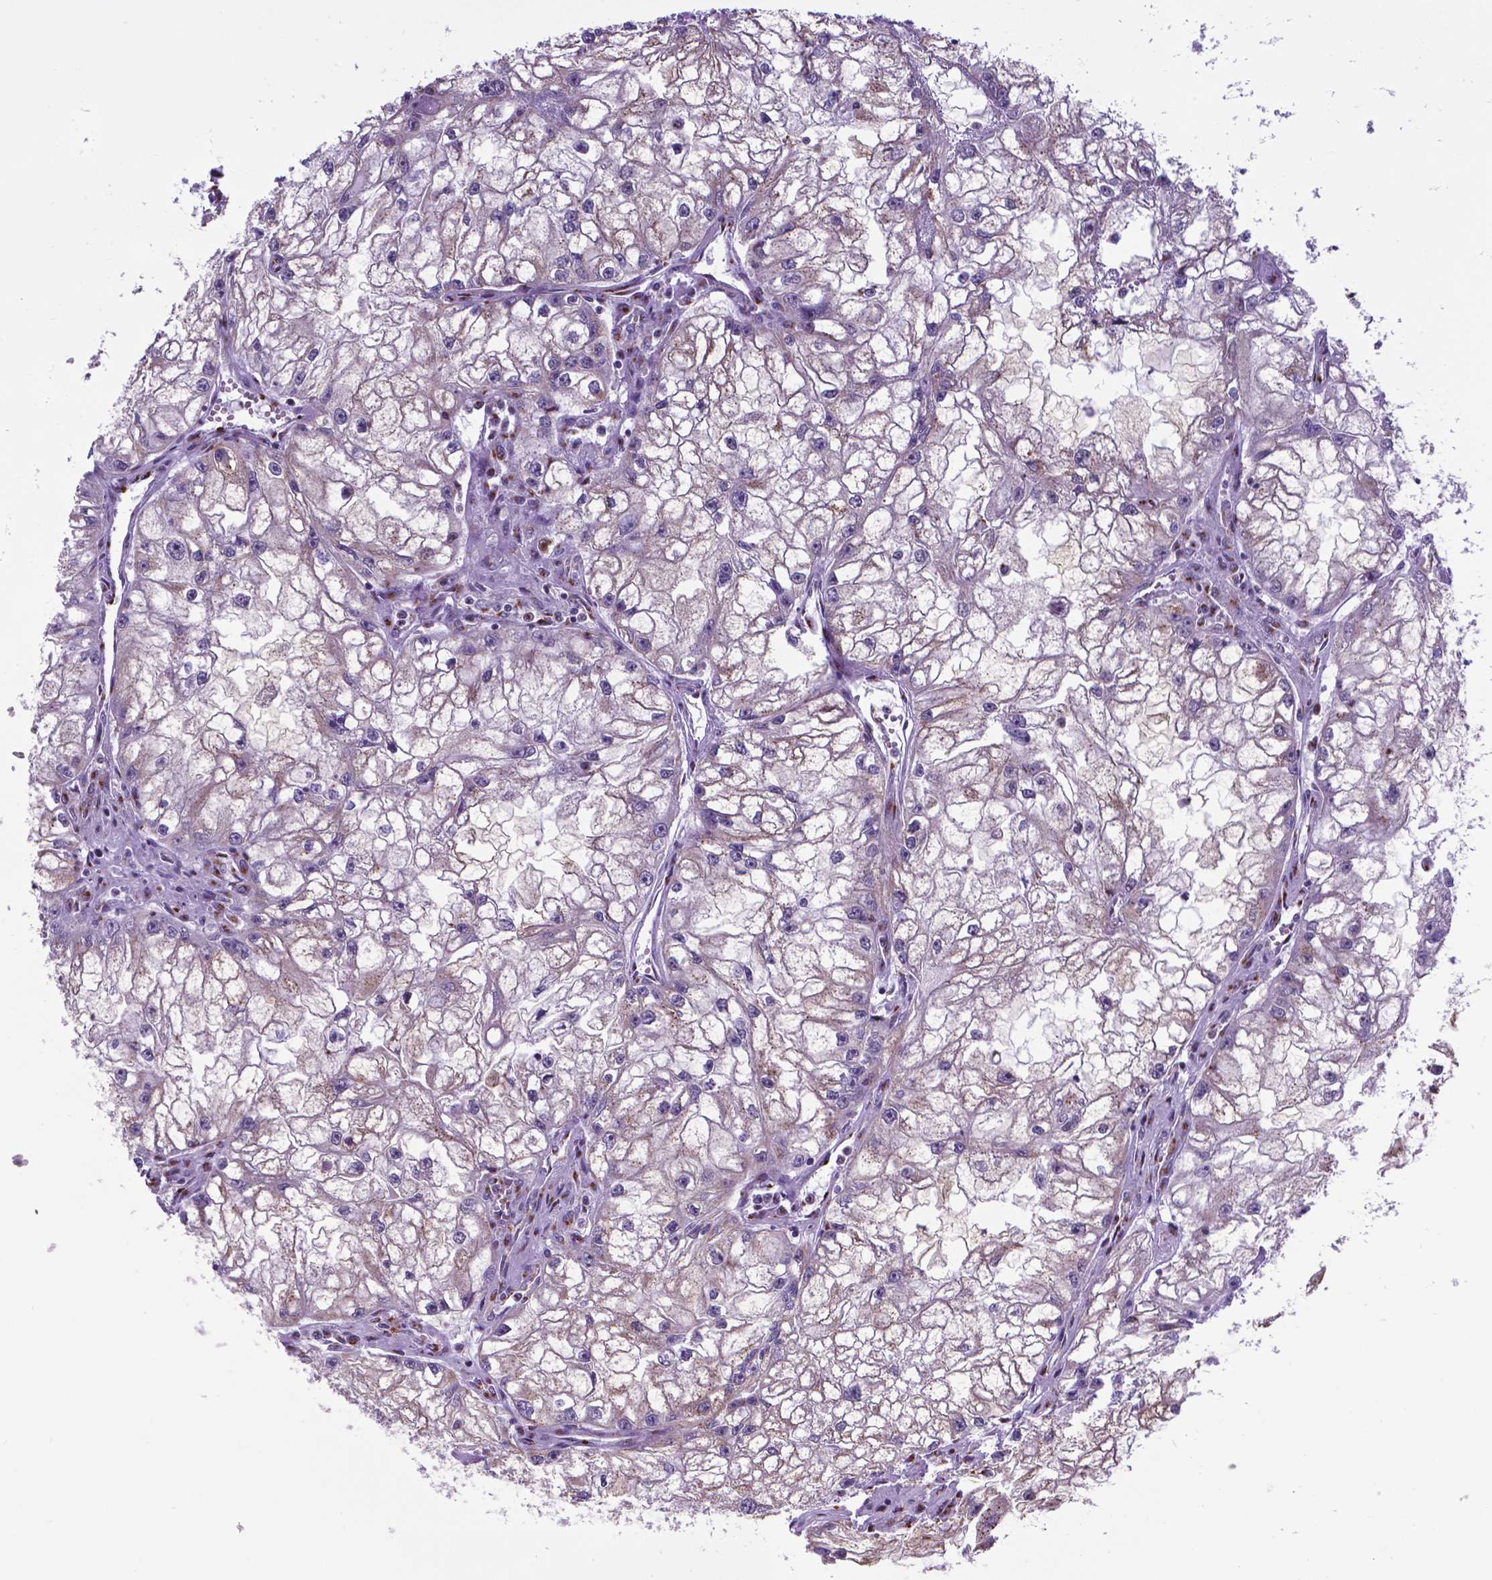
{"staining": {"intensity": "negative", "quantity": "none", "location": "none"}, "tissue": "renal cancer", "cell_type": "Tumor cells", "image_type": "cancer", "snomed": [{"axis": "morphology", "description": "Adenocarcinoma, NOS"}, {"axis": "topography", "description": "Kidney"}], "caption": "An immunohistochemistry photomicrograph of renal cancer is shown. There is no staining in tumor cells of renal cancer.", "gene": "MRPL10", "patient": {"sex": "male", "age": 59}}